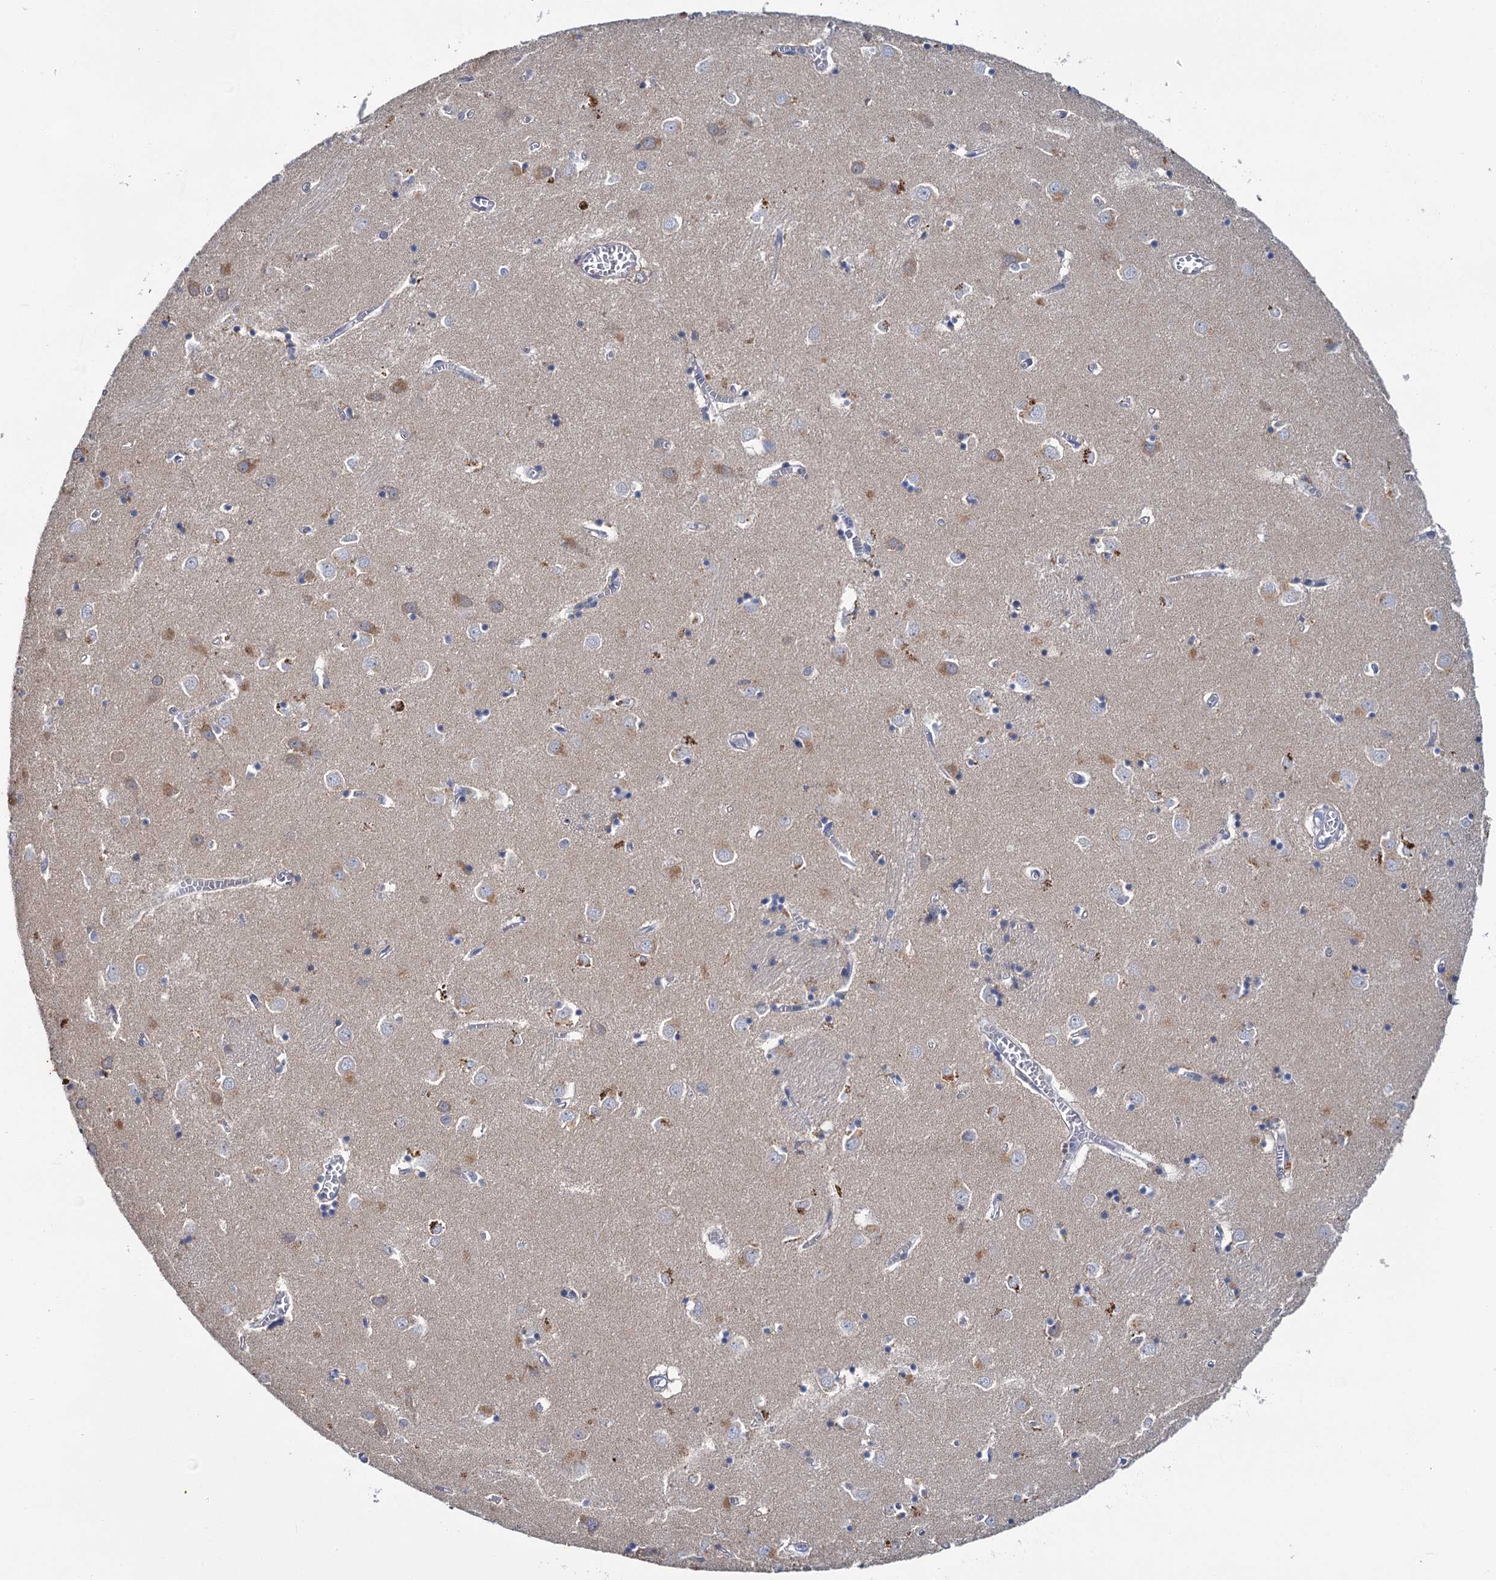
{"staining": {"intensity": "moderate", "quantity": "<25%", "location": "cytoplasmic/membranous"}, "tissue": "caudate", "cell_type": "Glial cells", "image_type": "normal", "snomed": [{"axis": "morphology", "description": "Normal tissue, NOS"}, {"axis": "topography", "description": "Lateral ventricle wall"}], "caption": "Immunohistochemistry of benign caudate reveals low levels of moderate cytoplasmic/membranous positivity in about <25% of glial cells. Using DAB (brown) and hematoxylin (blue) stains, captured at high magnification using brightfield microscopy.", "gene": "FGFR2", "patient": {"sex": "male", "age": 70}}